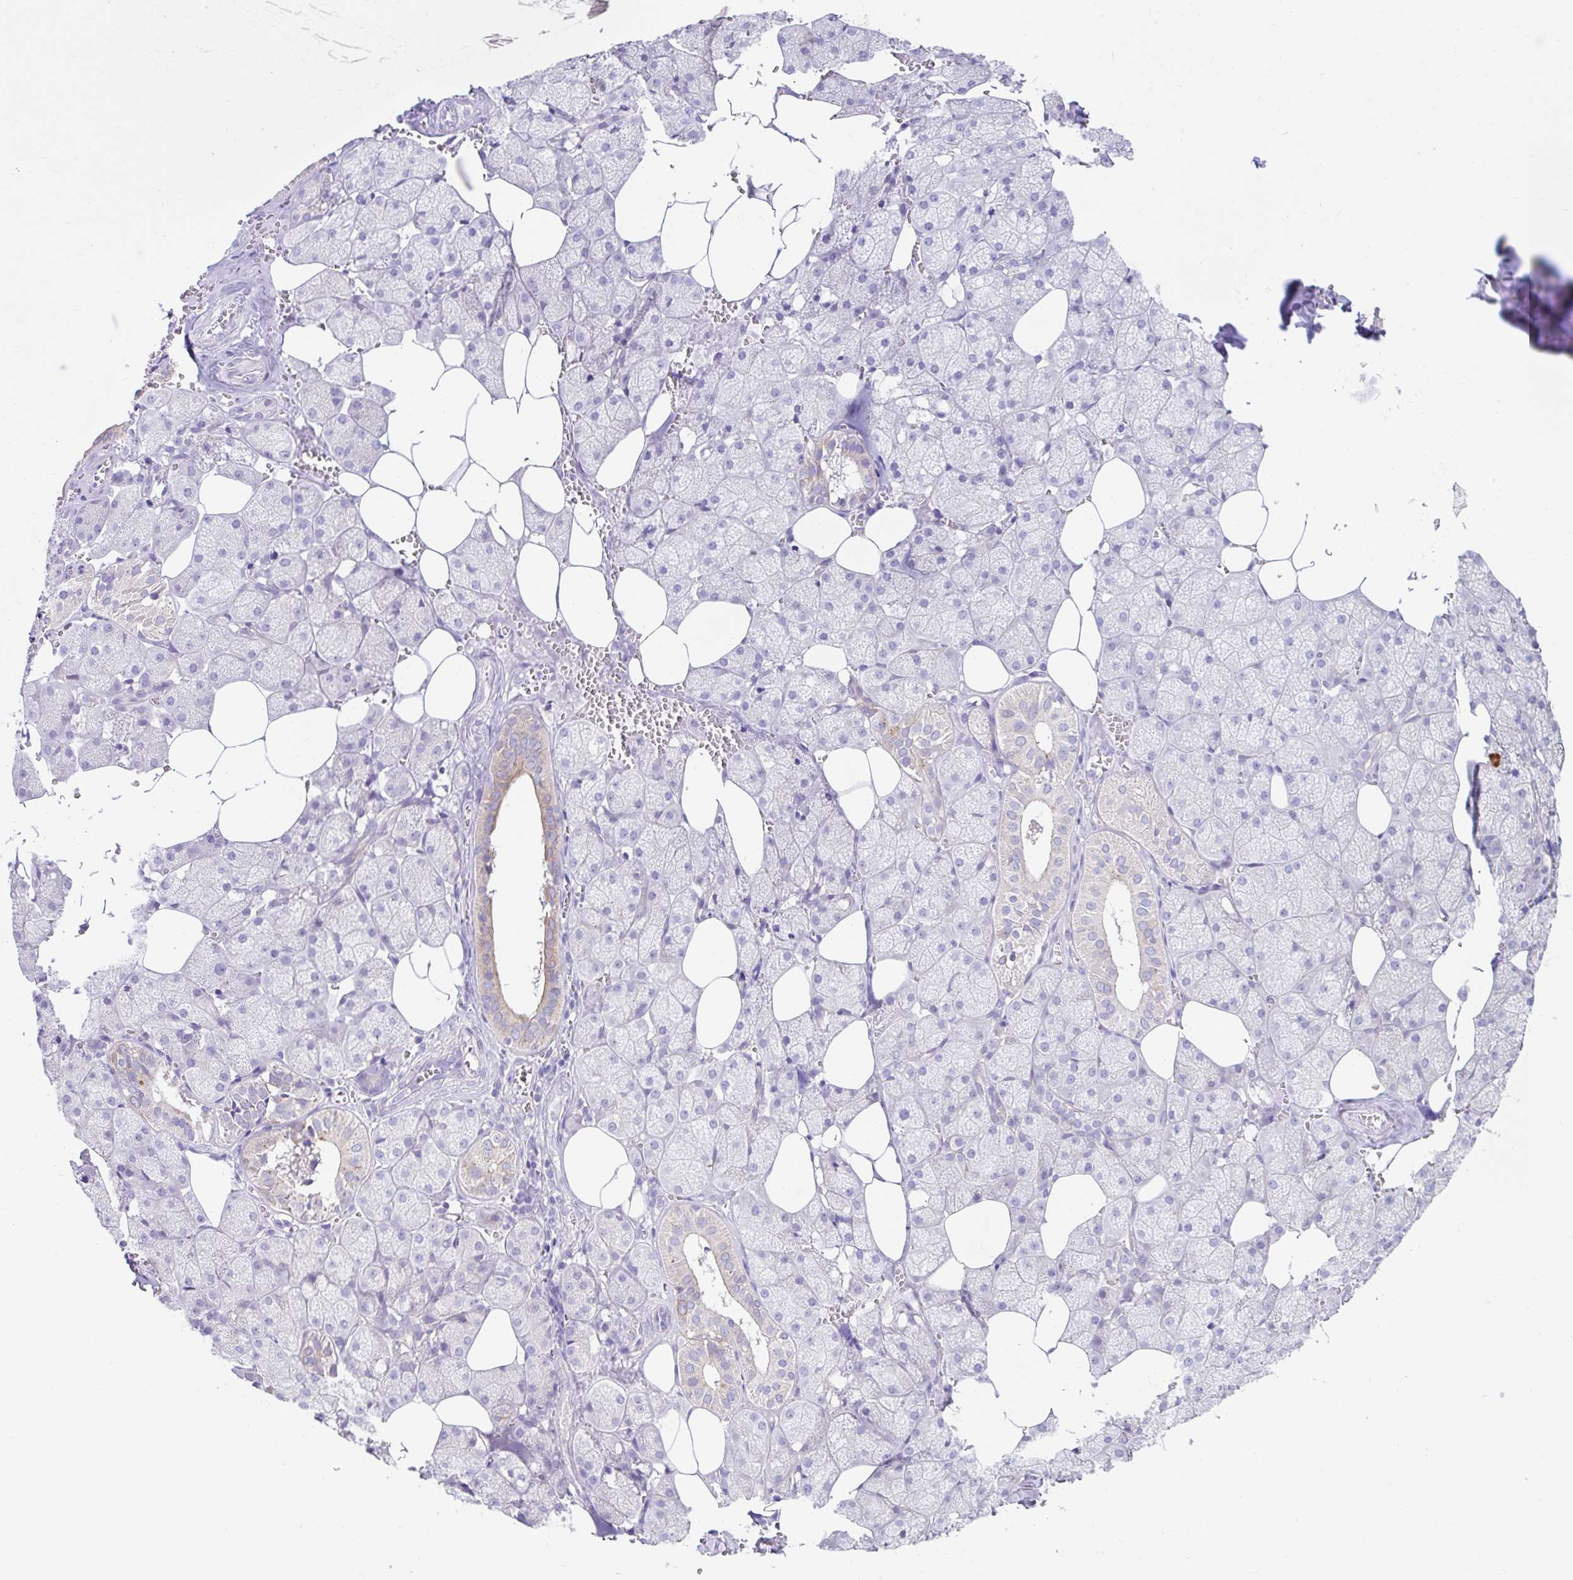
{"staining": {"intensity": "moderate", "quantity": "<25%", "location": "cytoplasmic/membranous"}, "tissue": "salivary gland", "cell_type": "Glandular cells", "image_type": "normal", "snomed": [{"axis": "morphology", "description": "Normal tissue, NOS"}, {"axis": "topography", "description": "Salivary gland"}, {"axis": "topography", "description": "Peripheral nerve tissue"}], "caption": "Immunohistochemistry staining of unremarkable salivary gland, which shows low levels of moderate cytoplasmic/membranous positivity in approximately <25% of glandular cells indicating moderate cytoplasmic/membranous protein expression. The staining was performed using DAB (brown) for protein detection and nuclei were counterstained in hematoxylin (blue).", "gene": "ZNF33A", "patient": {"sex": "male", "age": 38}}